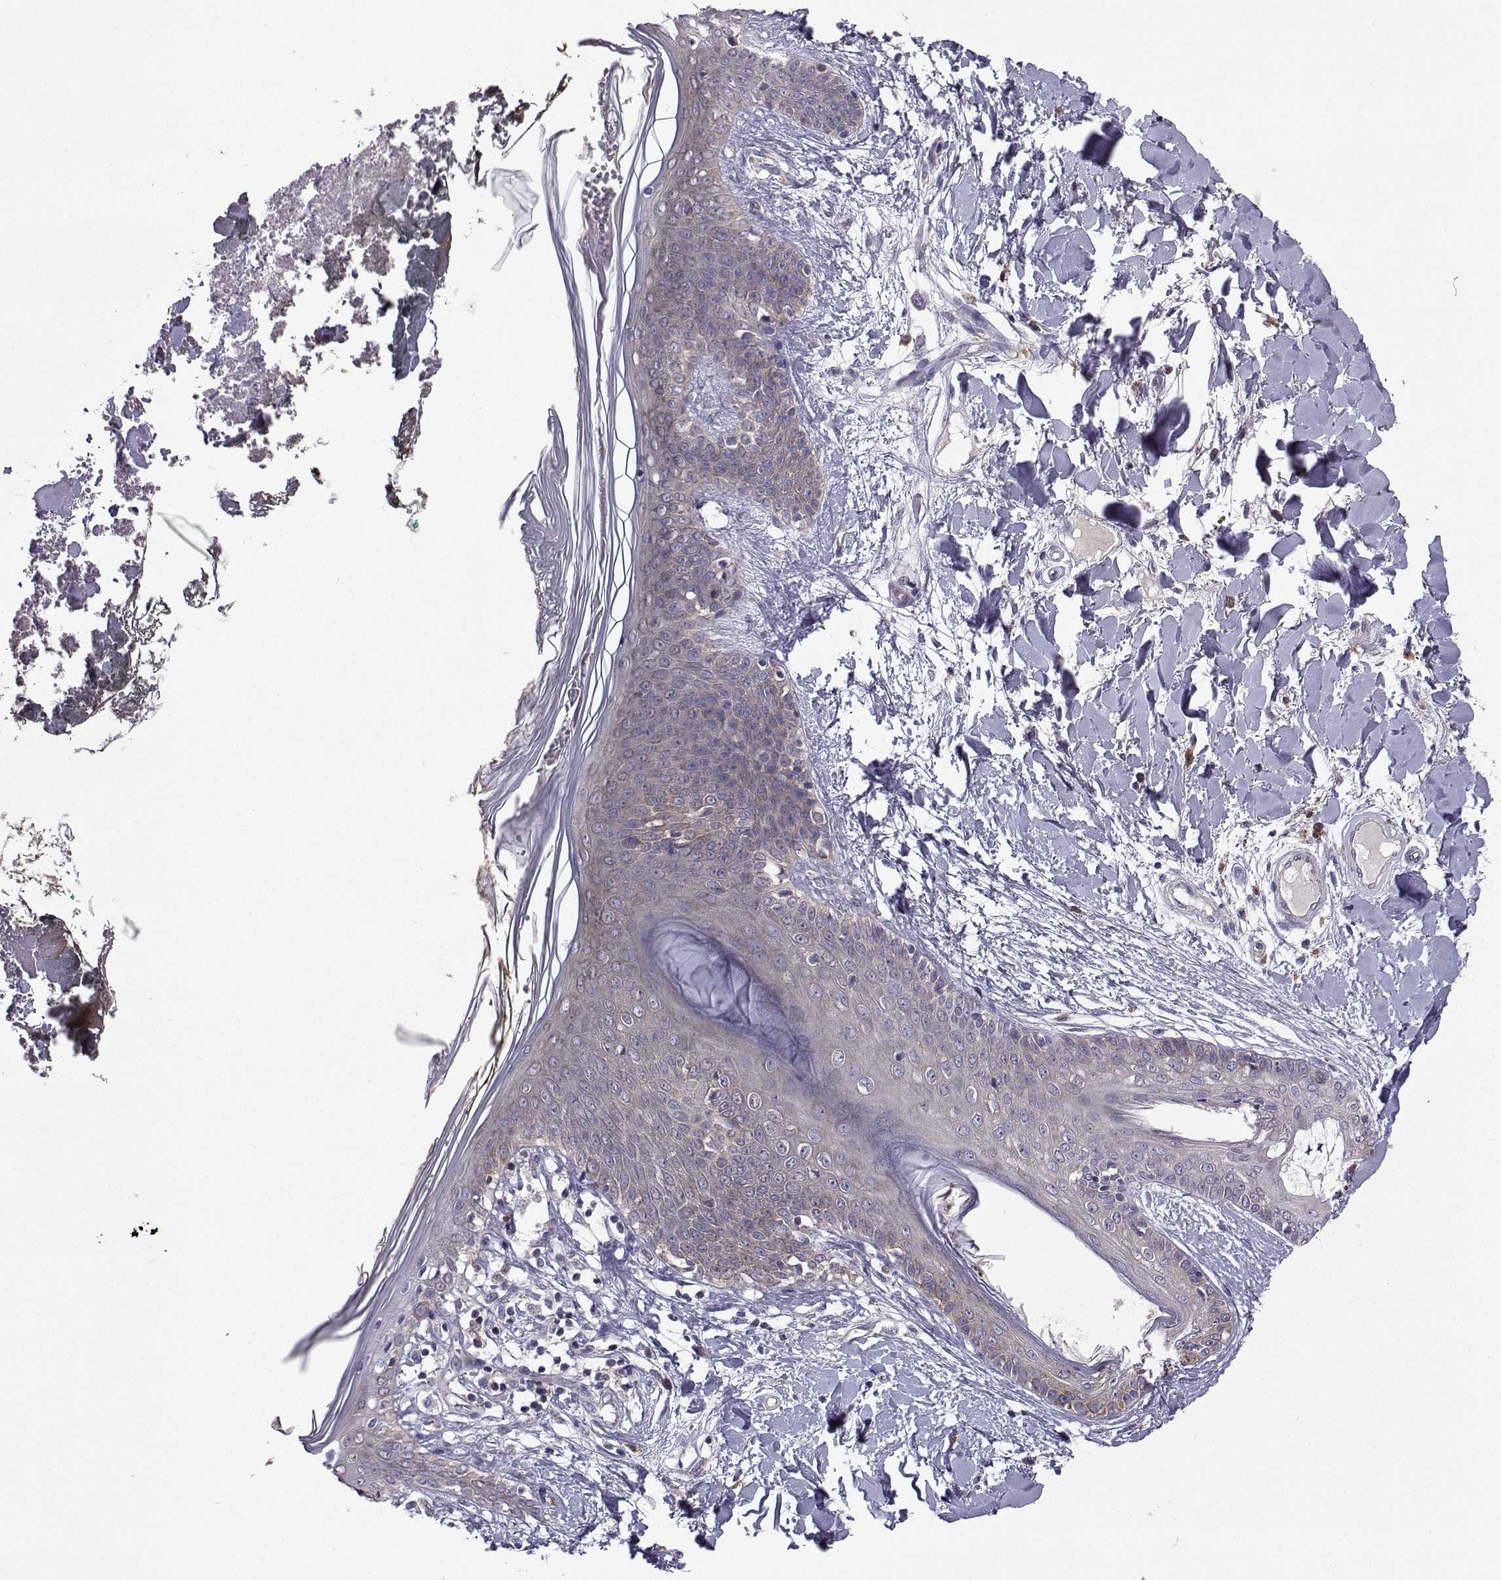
{"staining": {"intensity": "negative", "quantity": "none", "location": "none"}, "tissue": "skin", "cell_type": "Fibroblasts", "image_type": "normal", "snomed": [{"axis": "morphology", "description": "Normal tissue, NOS"}, {"axis": "topography", "description": "Skin"}], "caption": "Fibroblasts show no significant staining in normal skin.", "gene": "STXBP5", "patient": {"sex": "female", "age": 34}}